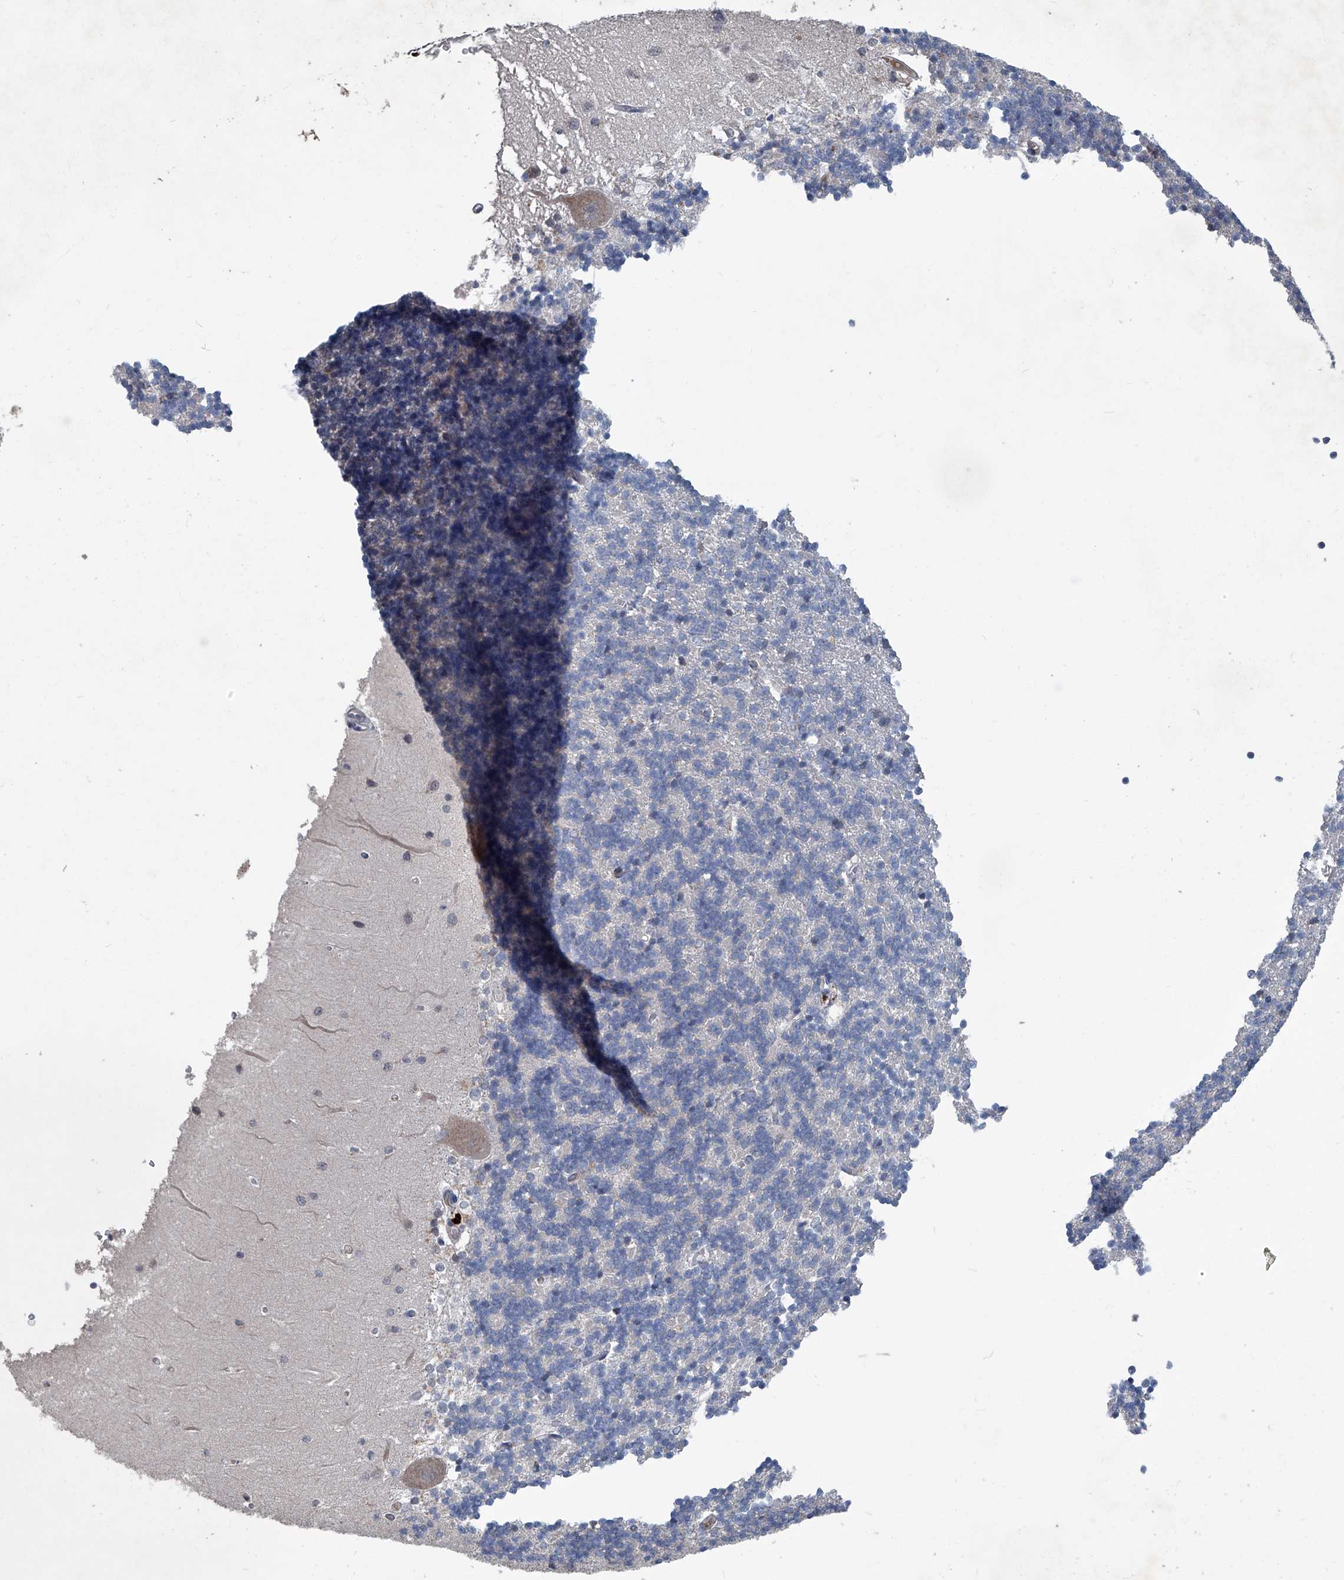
{"staining": {"intensity": "negative", "quantity": "none", "location": "none"}, "tissue": "cerebellum", "cell_type": "Cells in granular layer", "image_type": "normal", "snomed": [{"axis": "morphology", "description": "Normal tissue, NOS"}, {"axis": "topography", "description": "Cerebellum"}], "caption": "Immunohistochemistry histopathology image of normal human cerebellum stained for a protein (brown), which demonstrates no expression in cells in granular layer. Nuclei are stained in blue.", "gene": "PCSK5", "patient": {"sex": "male", "age": 37}}